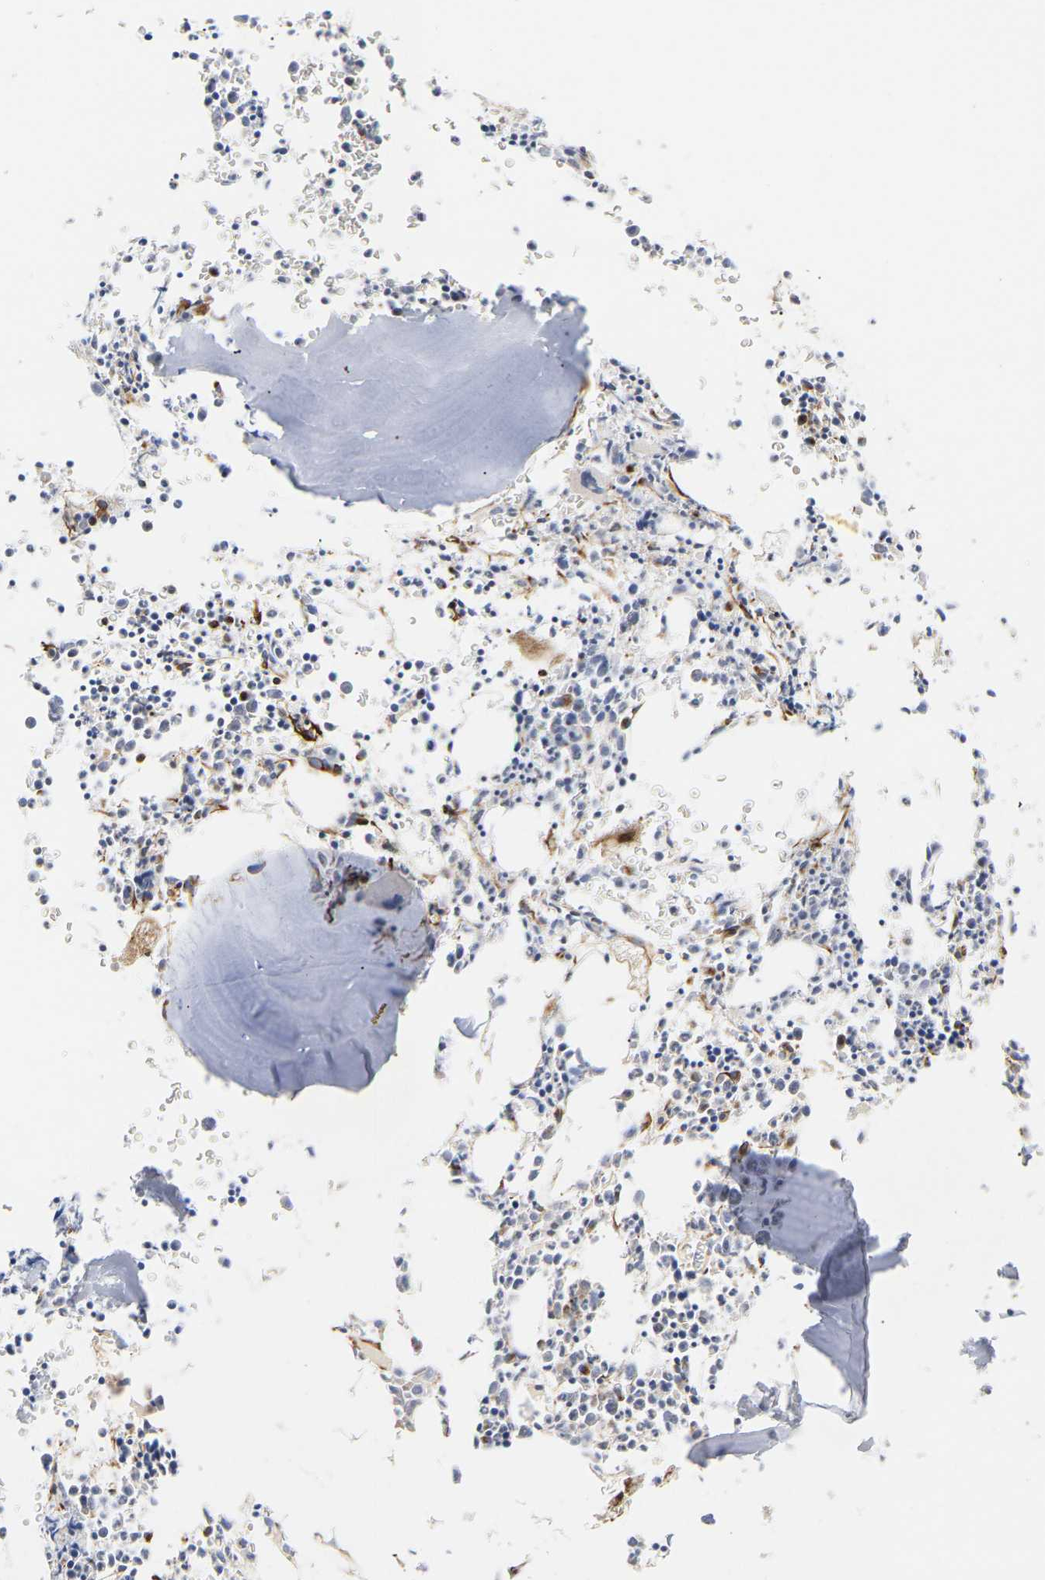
{"staining": {"intensity": "weak", "quantity": "<25%", "location": "cytoplasmic/membranous"}, "tissue": "bone marrow", "cell_type": "Hematopoietic cells", "image_type": "normal", "snomed": [{"axis": "morphology", "description": "Normal tissue, NOS"}, {"axis": "morphology", "description": "Inflammation, NOS"}, {"axis": "topography", "description": "Bone marrow"}], "caption": "The immunohistochemistry photomicrograph has no significant expression in hematopoietic cells of bone marrow.", "gene": "TPMT", "patient": {"sex": "female", "age": 40}}